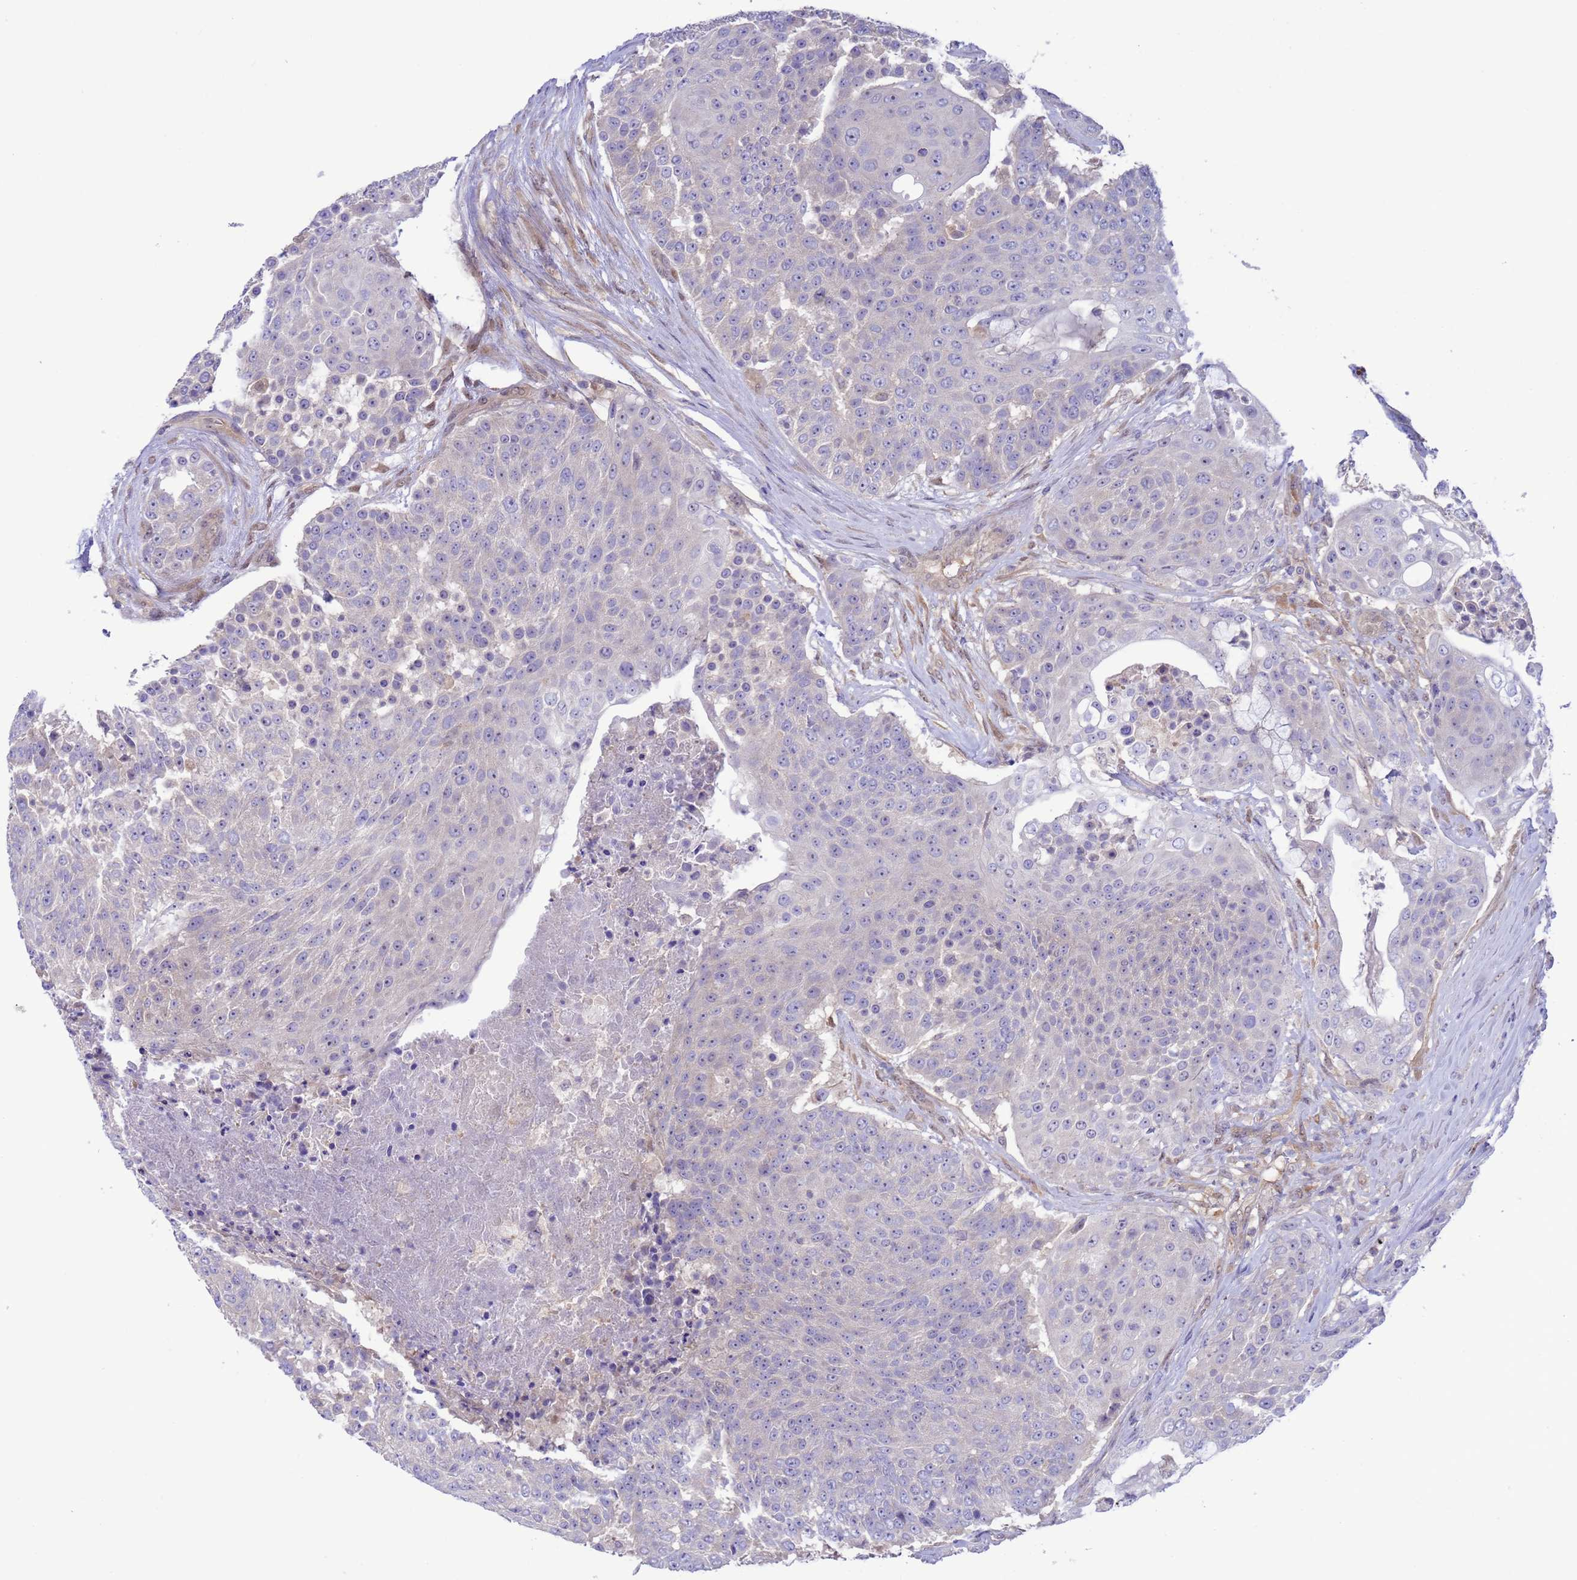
{"staining": {"intensity": "negative", "quantity": "none", "location": "none"}, "tissue": "urothelial cancer", "cell_type": "Tumor cells", "image_type": "cancer", "snomed": [{"axis": "morphology", "description": "Urothelial carcinoma, High grade"}, {"axis": "topography", "description": "Urinary bladder"}], "caption": "This histopathology image is of urothelial carcinoma (high-grade) stained with immunohistochemistry (IHC) to label a protein in brown with the nuclei are counter-stained blue. There is no staining in tumor cells.", "gene": "ZNF461", "patient": {"sex": "female", "age": 63}}